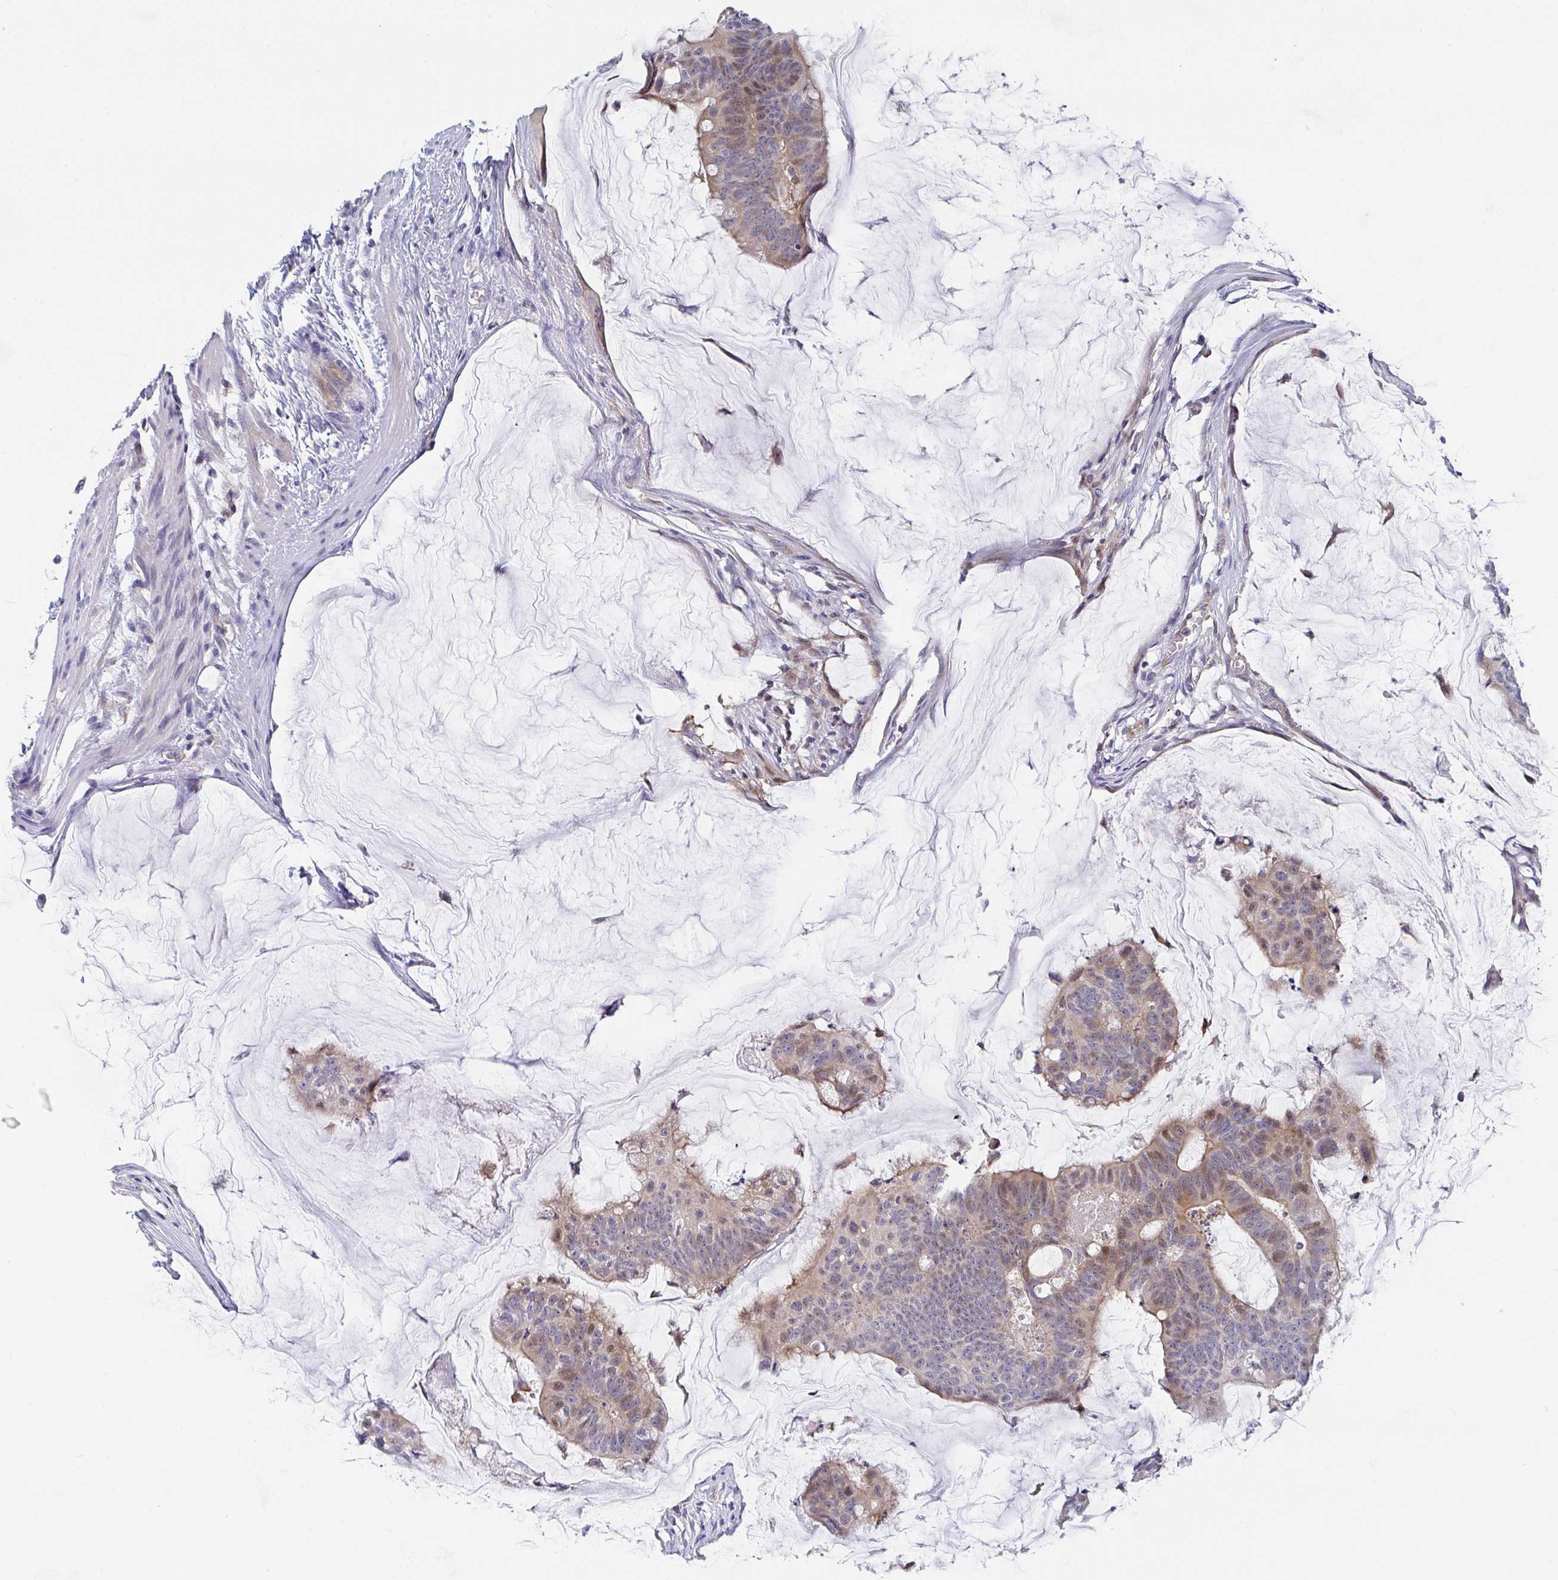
{"staining": {"intensity": "moderate", "quantity": "25%-75%", "location": "cytoplasmic/membranous,nuclear"}, "tissue": "colorectal cancer", "cell_type": "Tumor cells", "image_type": "cancer", "snomed": [{"axis": "morphology", "description": "Adenocarcinoma, NOS"}, {"axis": "topography", "description": "Colon"}], "caption": "Colorectal cancer (adenocarcinoma) stained with IHC shows moderate cytoplasmic/membranous and nuclear staining in about 25%-75% of tumor cells.", "gene": "P2RX3", "patient": {"sex": "male", "age": 62}}